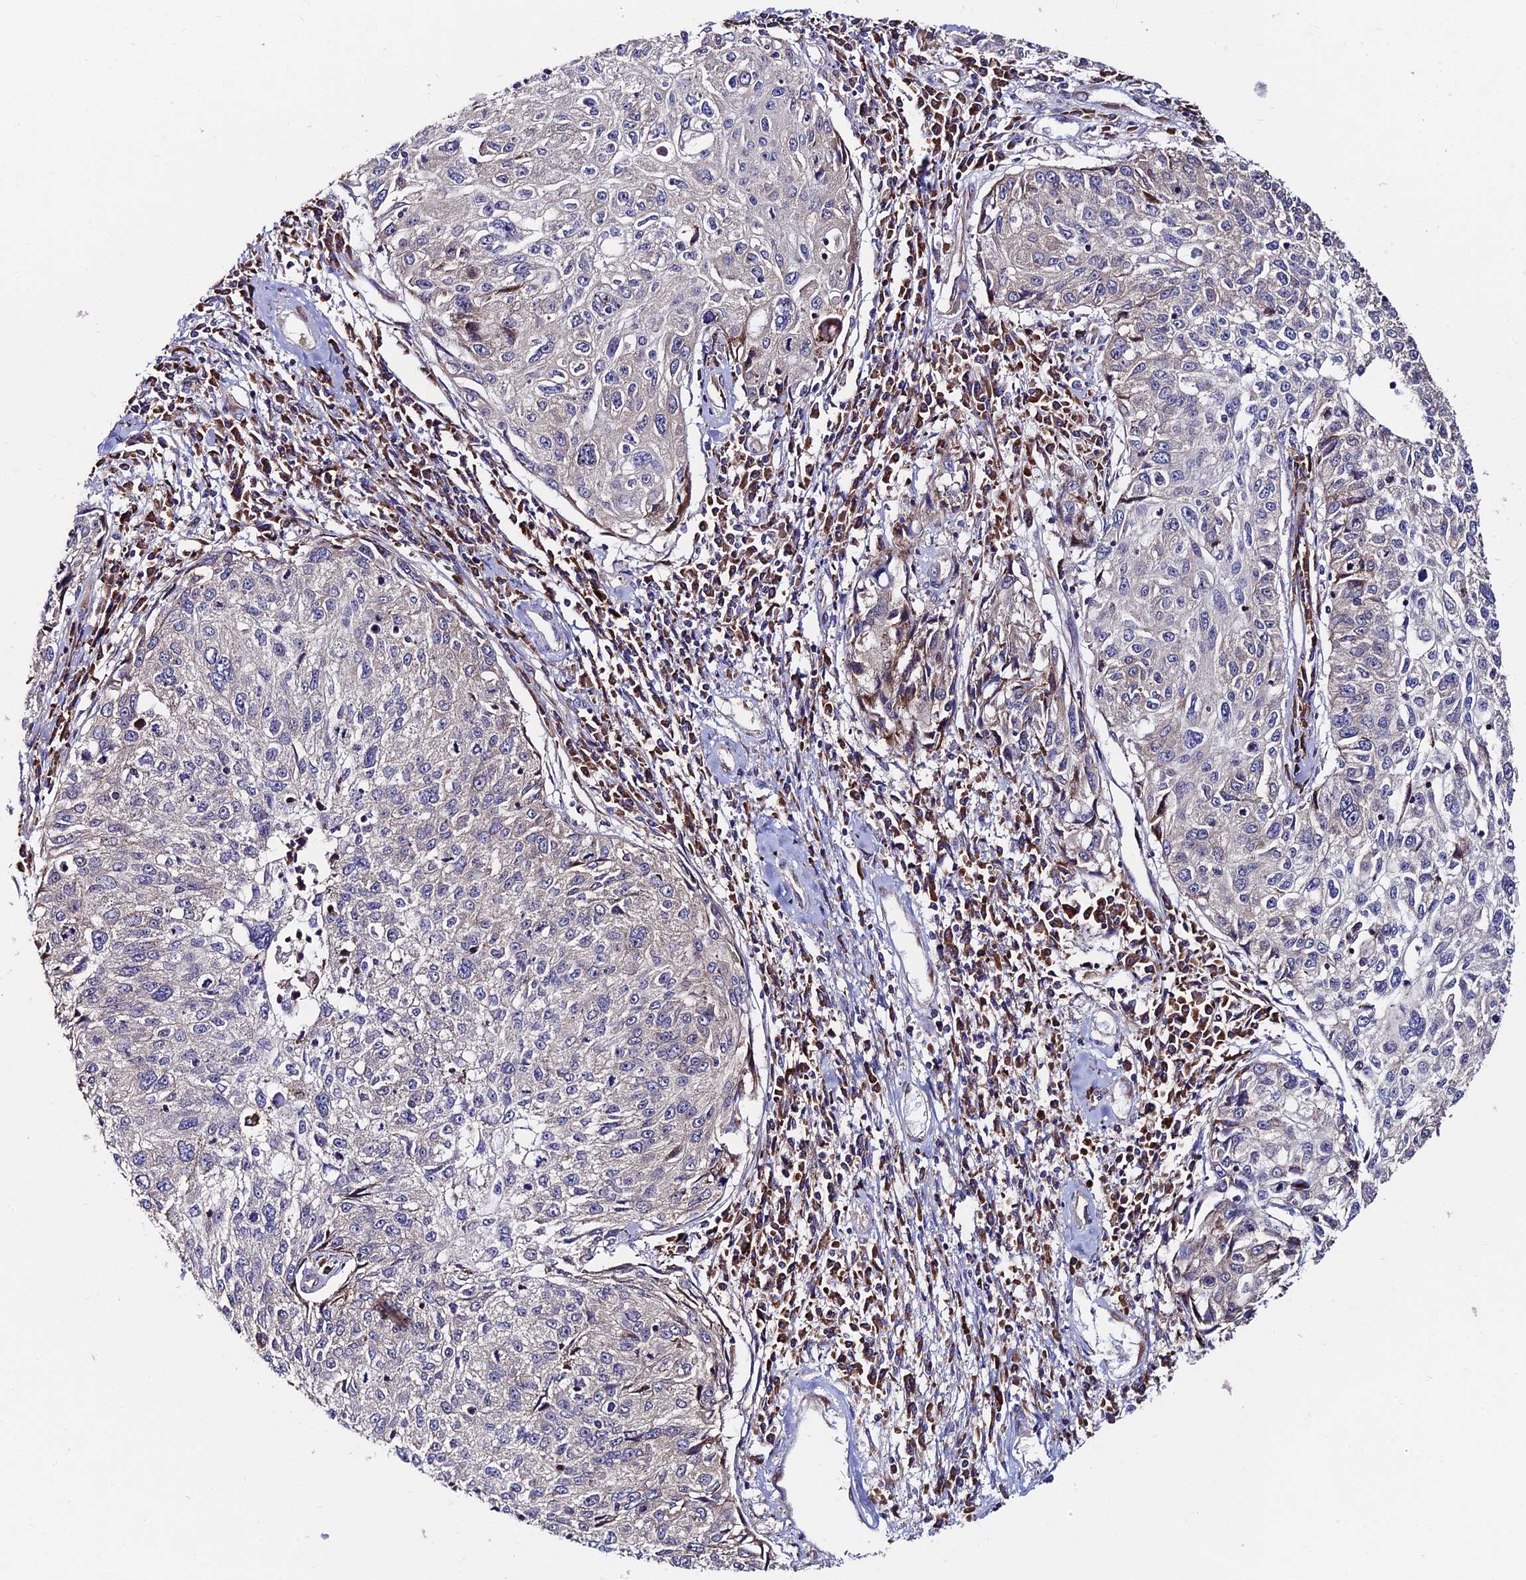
{"staining": {"intensity": "negative", "quantity": "none", "location": "none"}, "tissue": "cervical cancer", "cell_type": "Tumor cells", "image_type": "cancer", "snomed": [{"axis": "morphology", "description": "Squamous cell carcinoma, NOS"}, {"axis": "topography", "description": "Cervix"}], "caption": "Immunohistochemistry photomicrograph of neoplastic tissue: human cervical cancer (squamous cell carcinoma) stained with DAB displays no significant protein expression in tumor cells.", "gene": "EIF3K", "patient": {"sex": "female", "age": 57}}